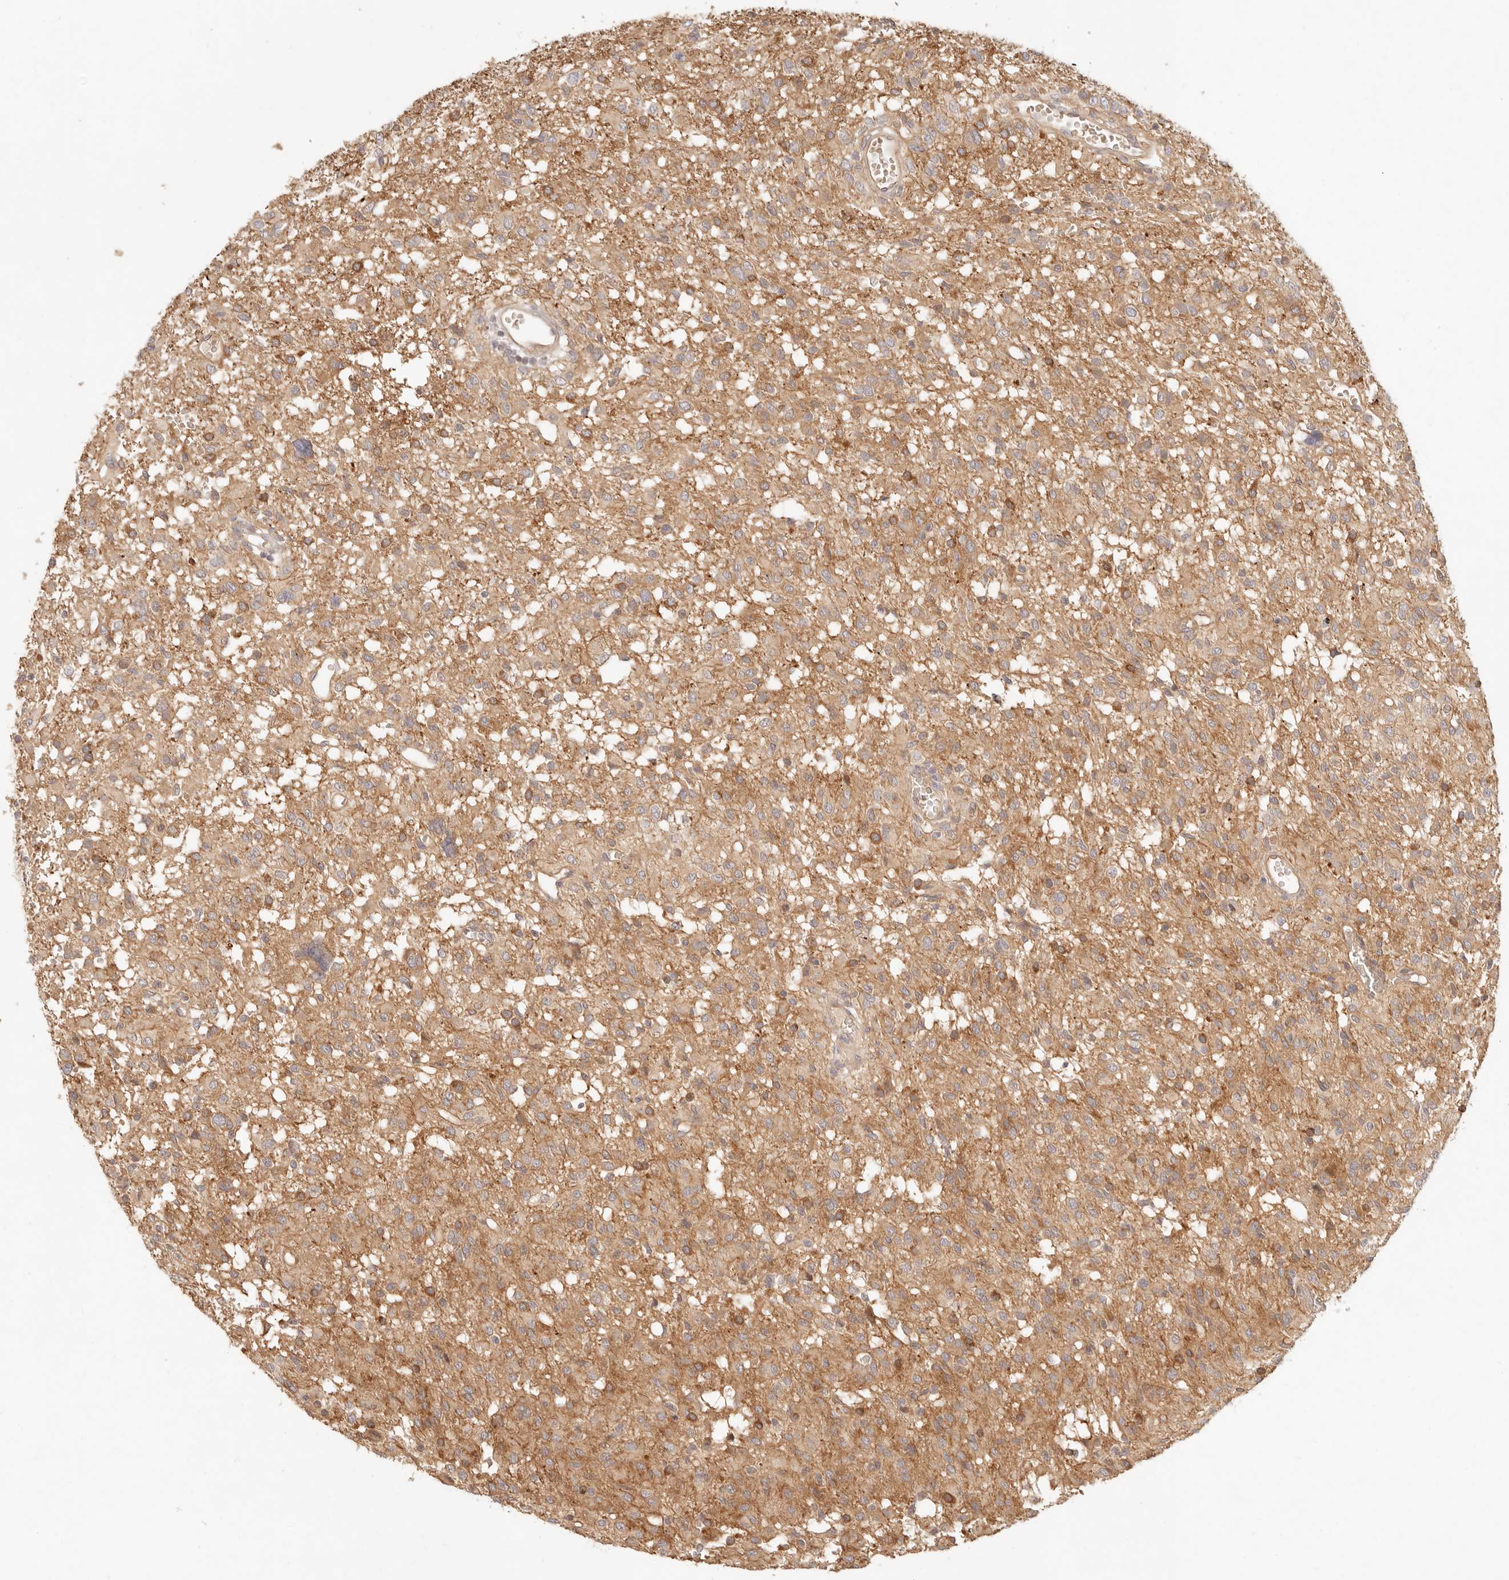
{"staining": {"intensity": "moderate", "quantity": ">75%", "location": "cytoplasmic/membranous"}, "tissue": "glioma", "cell_type": "Tumor cells", "image_type": "cancer", "snomed": [{"axis": "morphology", "description": "Glioma, malignant, High grade"}, {"axis": "topography", "description": "Brain"}], "caption": "The immunohistochemical stain highlights moderate cytoplasmic/membranous positivity in tumor cells of malignant high-grade glioma tissue.", "gene": "PPP1R3B", "patient": {"sex": "female", "age": 59}}